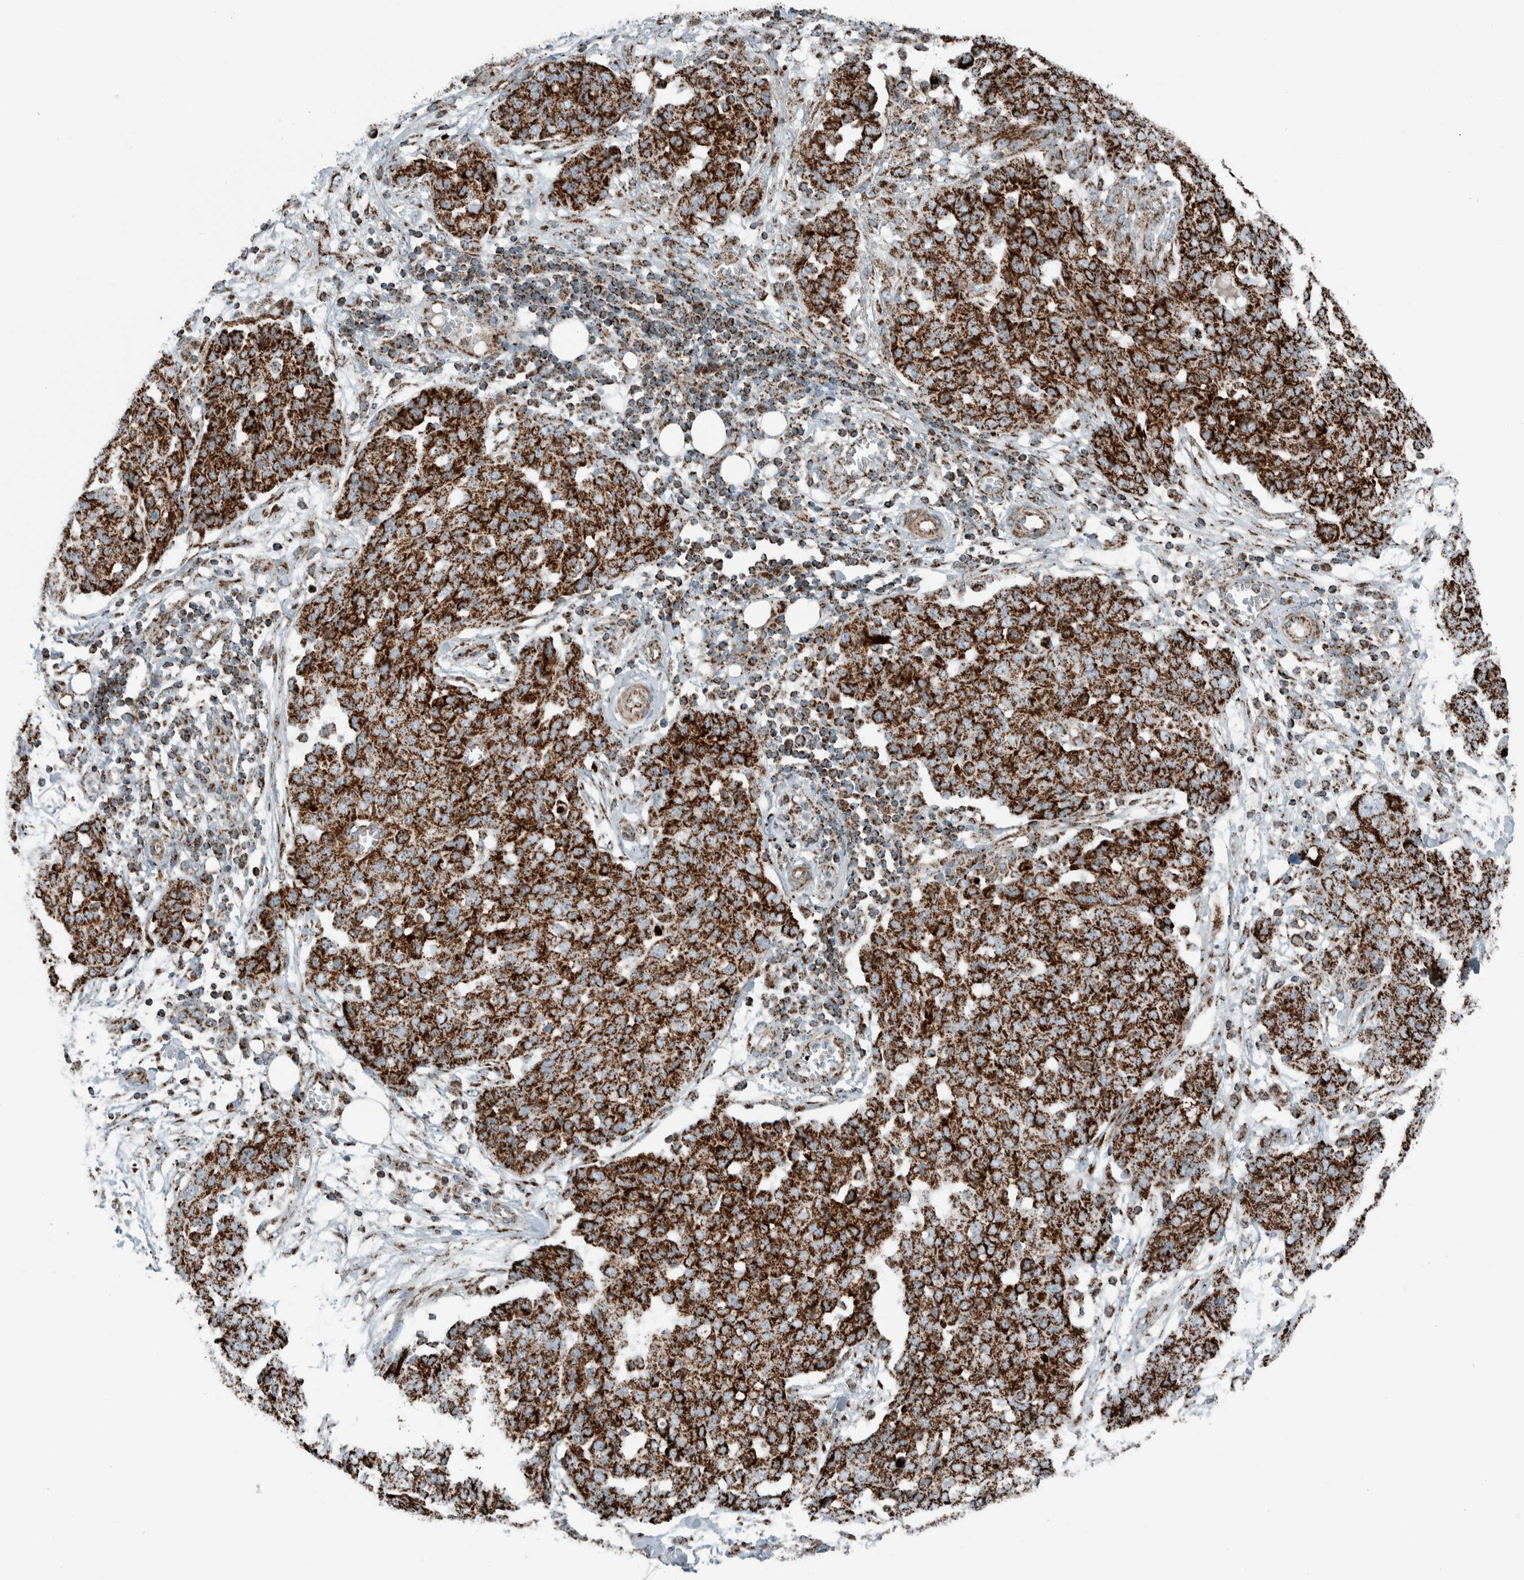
{"staining": {"intensity": "strong", "quantity": ">75%", "location": "cytoplasmic/membranous"}, "tissue": "ovarian cancer", "cell_type": "Tumor cells", "image_type": "cancer", "snomed": [{"axis": "morphology", "description": "Cystadenocarcinoma, serous, NOS"}, {"axis": "topography", "description": "Soft tissue"}, {"axis": "topography", "description": "Ovary"}], "caption": "Serous cystadenocarcinoma (ovarian) stained with a protein marker shows strong staining in tumor cells.", "gene": "CNTROB", "patient": {"sex": "female", "age": 57}}